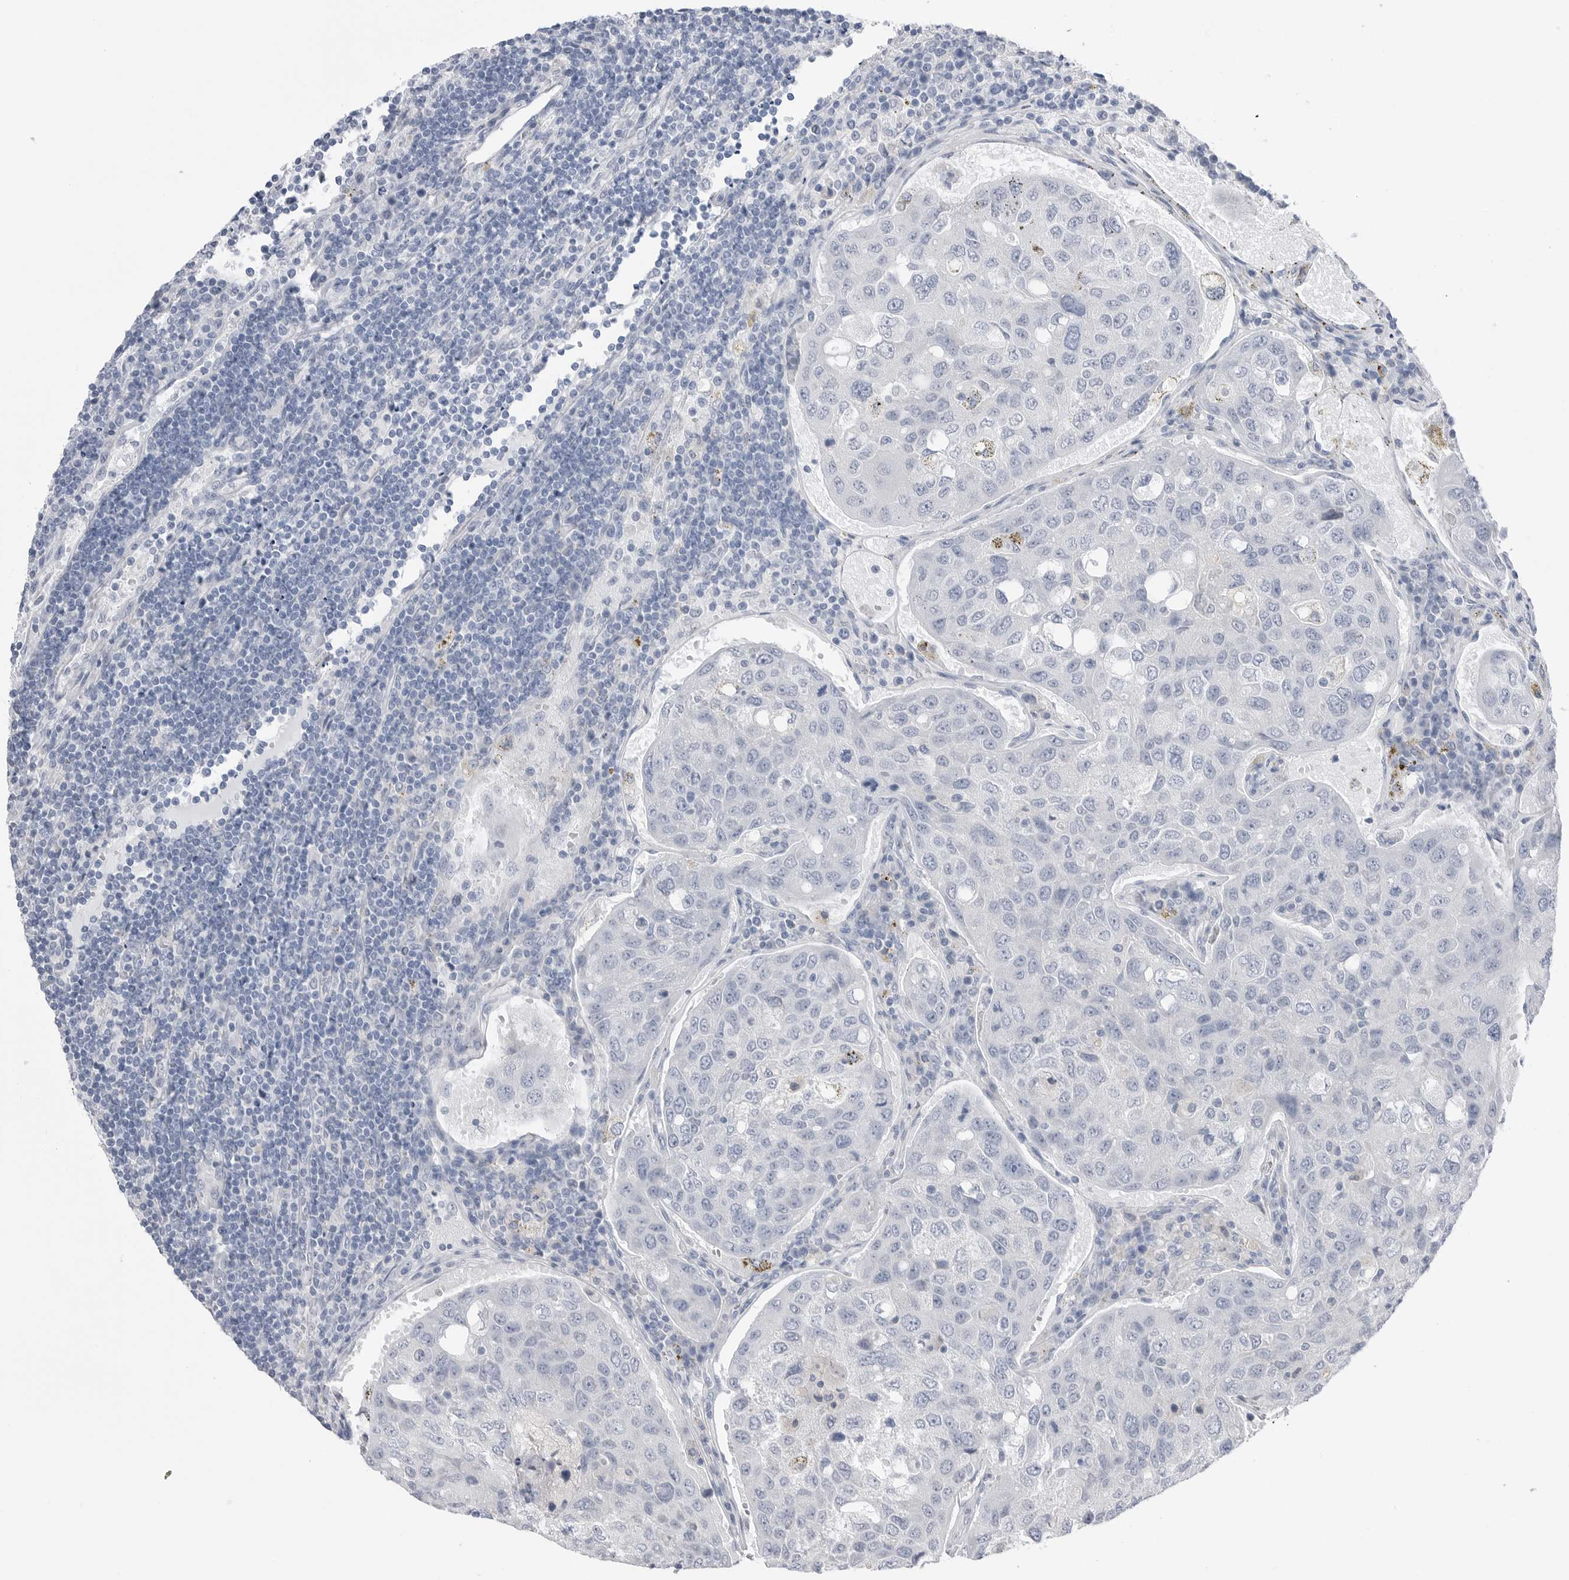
{"staining": {"intensity": "negative", "quantity": "none", "location": "none"}, "tissue": "urothelial cancer", "cell_type": "Tumor cells", "image_type": "cancer", "snomed": [{"axis": "morphology", "description": "Urothelial carcinoma, High grade"}, {"axis": "topography", "description": "Lymph node"}, {"axis": "topography", "description": "Urinary bladder"}], "caption": "There is no significant staining in tumor cells of high-grade urothelial carcinoma.", "gene": "ABHD12", "patient": {"sex": "male", "age": 51}}